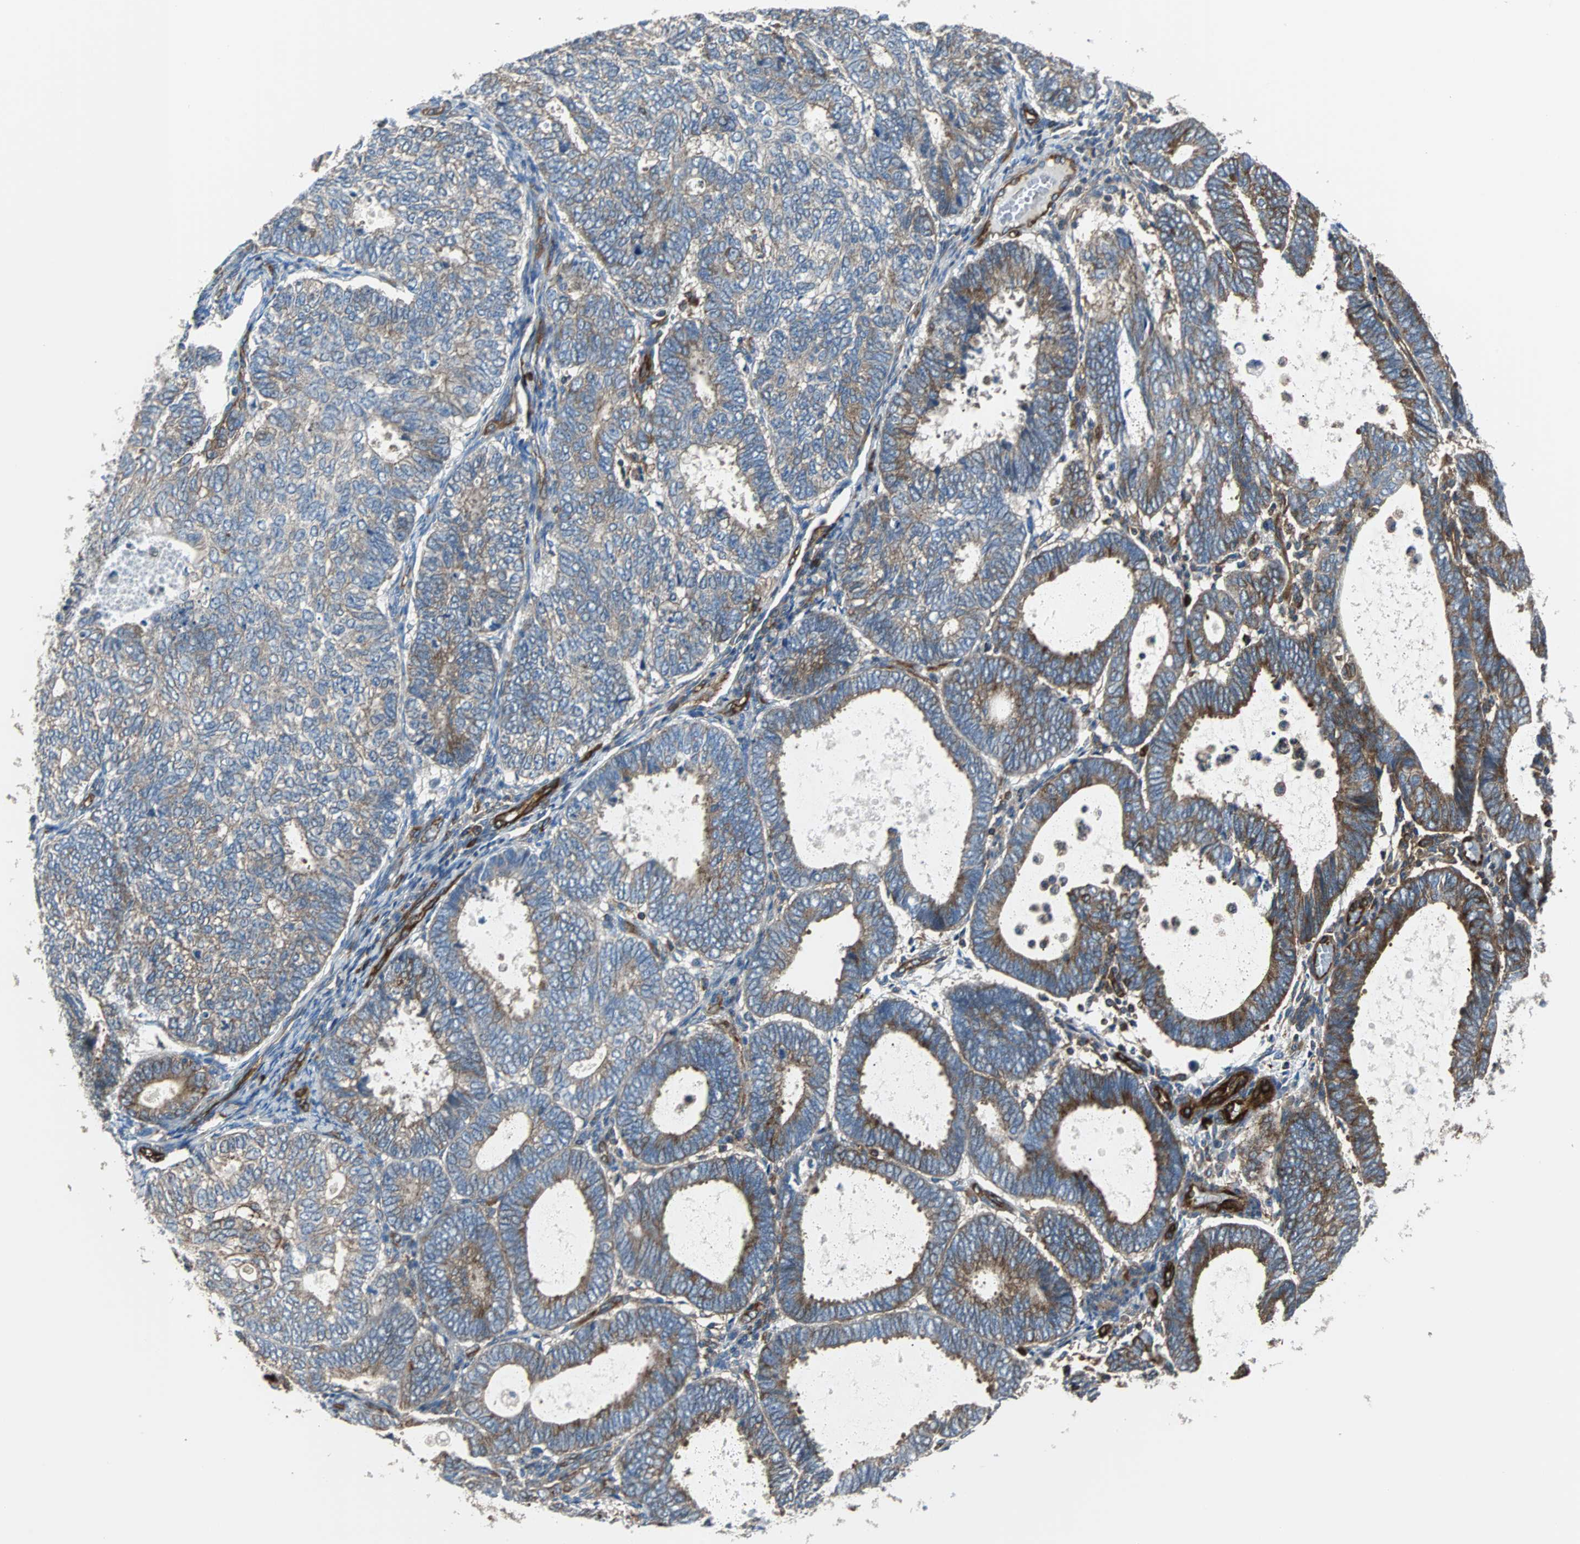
{"staining": {"intensity": "weak", "quantity": ">75%", "location": "cytoplasmic/membranous"}, "tissue": "endometrial cancer", "cell_type": "Tumor cells", "image_type": "cancer", "snomed": [{"axis": "morphology", "description": "Adenocarcinoma, NOS"}, {"axis": "topography", "description": "Uterus"}], "caption": "Approximately >75% of tumor cells in human endometrial adenocarcinoma reveal weak cytoplasmic/membranous protein staining as visualized by brown immunohistochemical staining.", "gene": "PLCG2", "patient": {"sex": "female", "age": 60}}